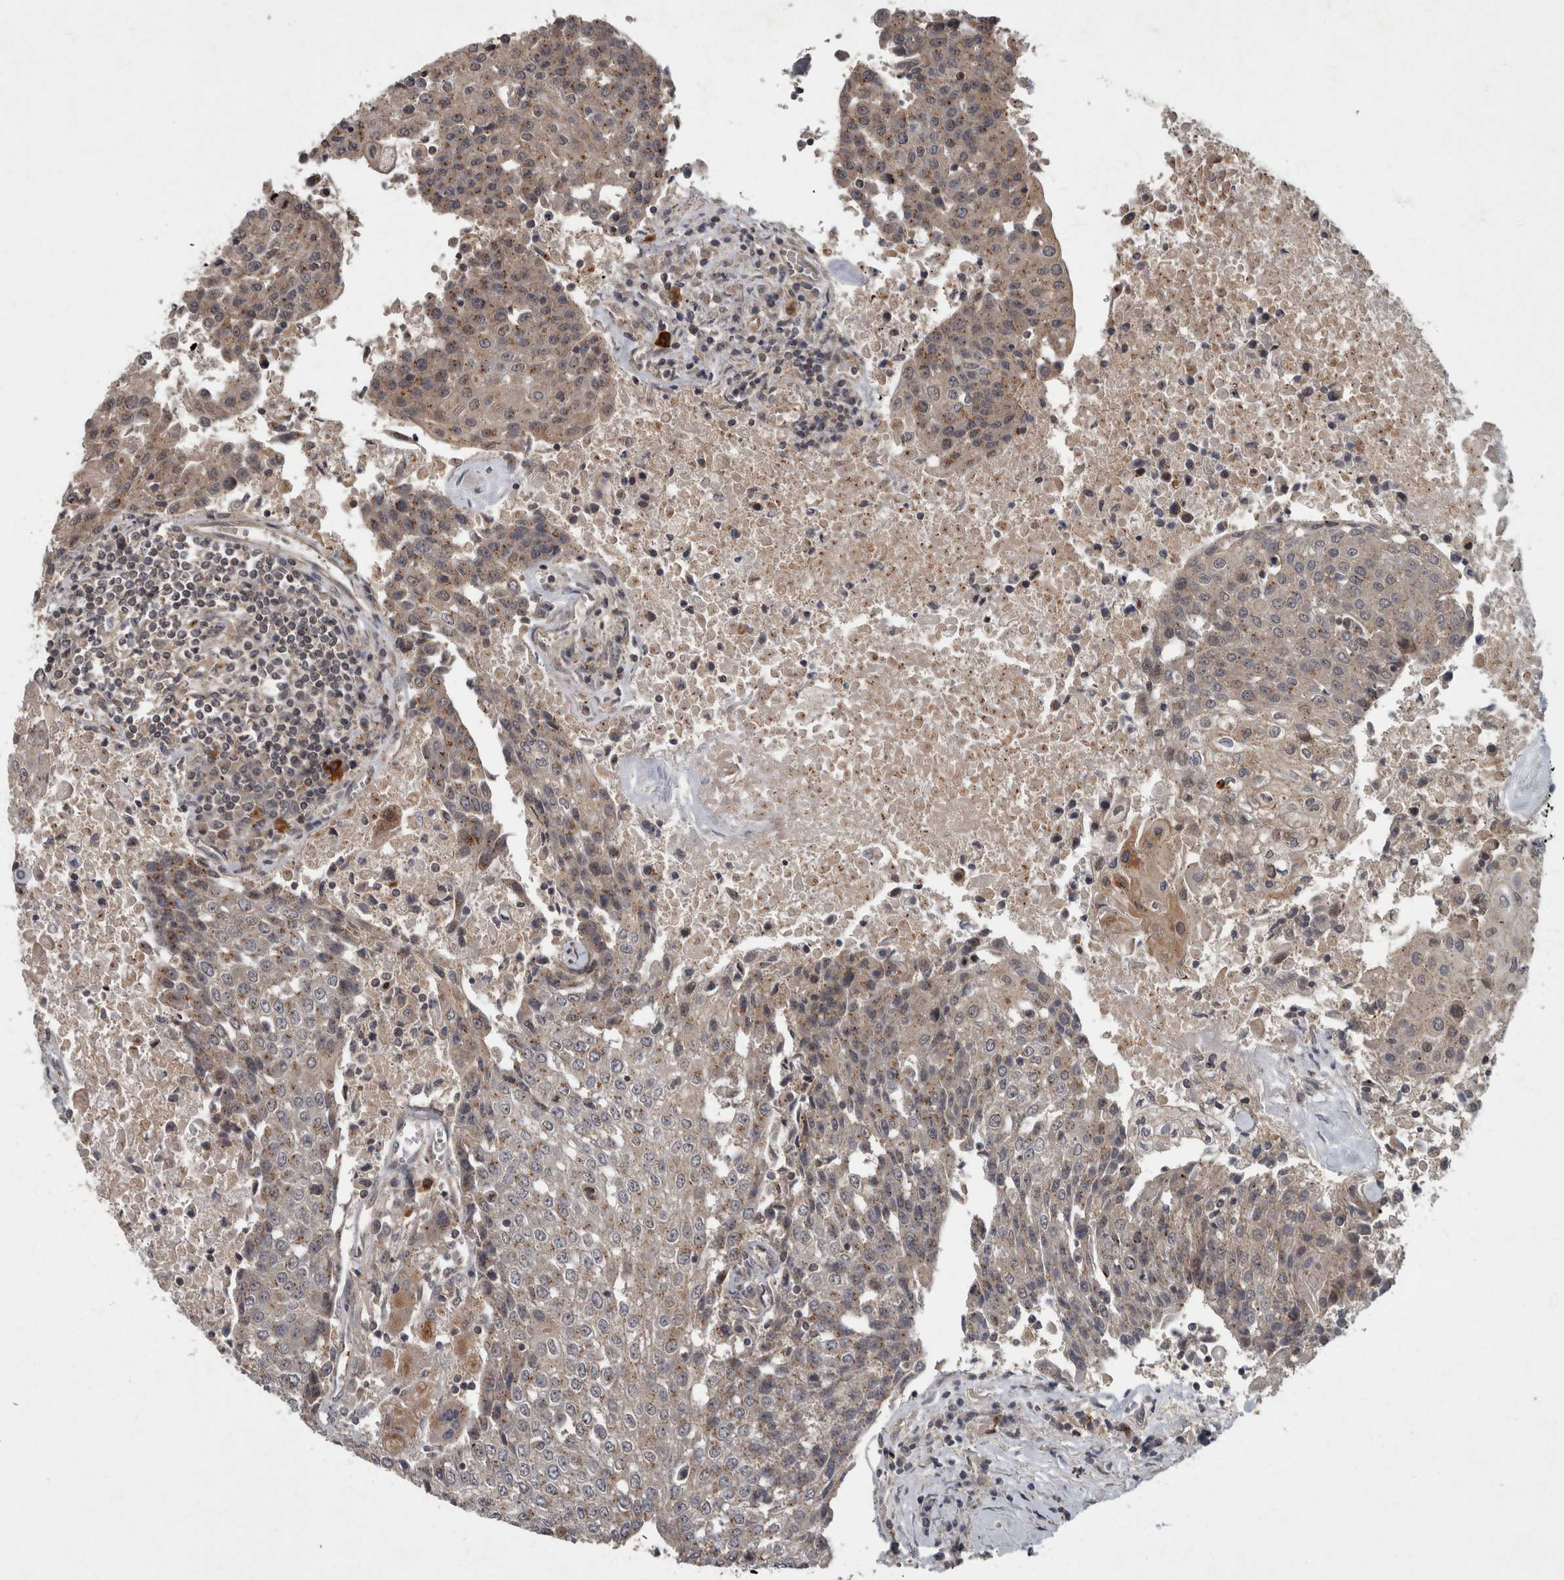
{"staining": {"intensity": "weak", "quantity": ">75%", "location": "cytoplasmic/membranous"}, "tissue": "urothelial cancer", "cell_type": "Tumor cells", "image_type": "cancer", "snomed": [{"axis": "morphology", "description": "Urothelial carcinoma, High grade"}, {"axis": "topography", "description": "Urinary bladder"}], "caption": "An immunohistochemistry (IHC) micrograph of tumor tissue is shown. Protein staining in brown highlights weak cytoplasmic/membranous positivity in high-grade urothelial carcinoma within tumor cells. Nuclei are stained in blue.", "gene": "VEGFD", "patient": {"sex": "female", "age": 85}}